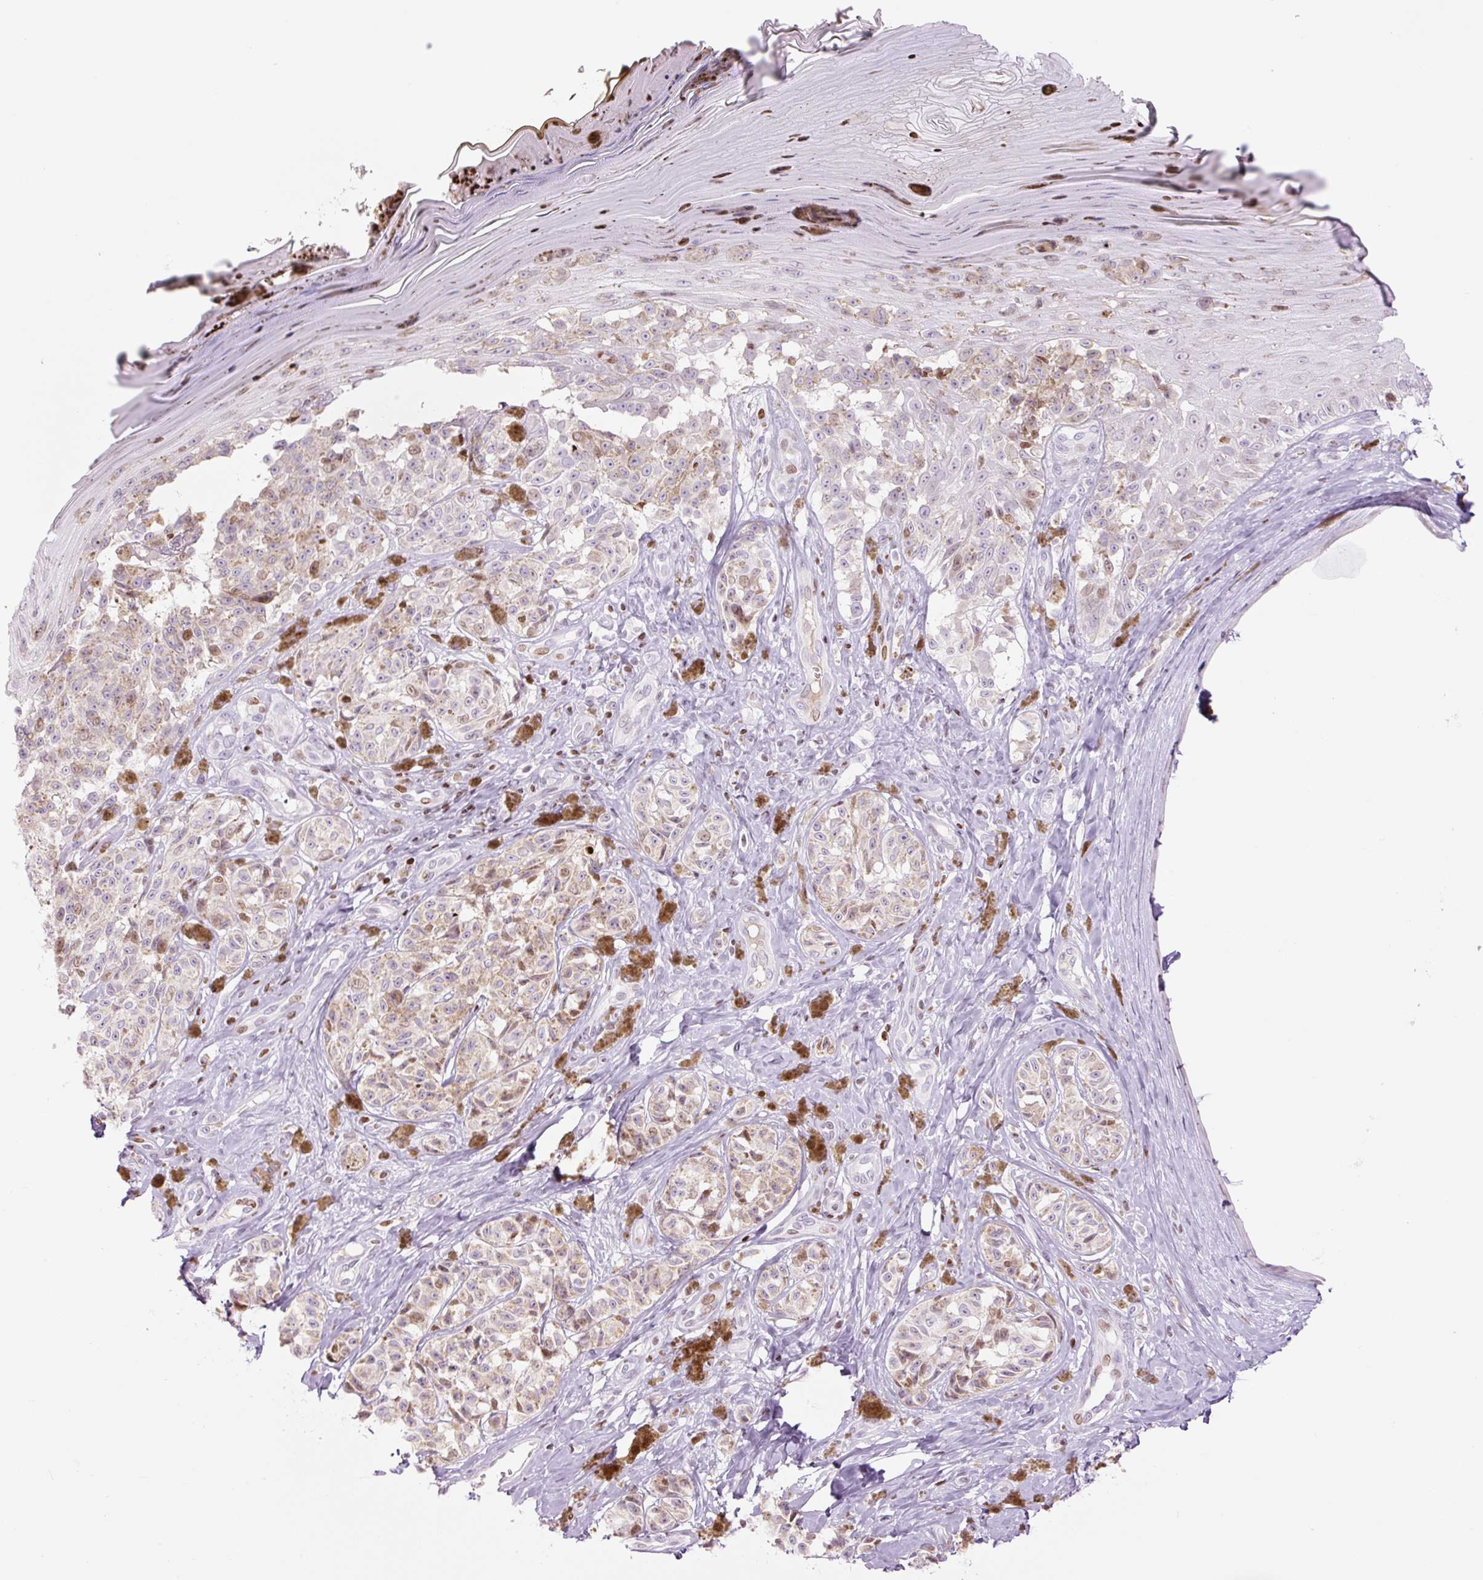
{"staining": {"intensity": "weak", "quantity": ">75%", "location": "cytoplasmic/membranous"}, "tissue": "melanoma", "cell_type": "Tumor cells", "image_type": "cancer", "snomed": [{"axis": "morphology", "description": "Malignant melanoma, NOS"}, {"axis": "topography", "description": "Skin"}], "caption": "Malignant melanoma stained for a protein (brown) displays weak cytoplasmic/membranous positive positivity in approximately >75% of tumor cells.", "gene": "TMEM177", "patient": {"sex": "female", "age": 65}}